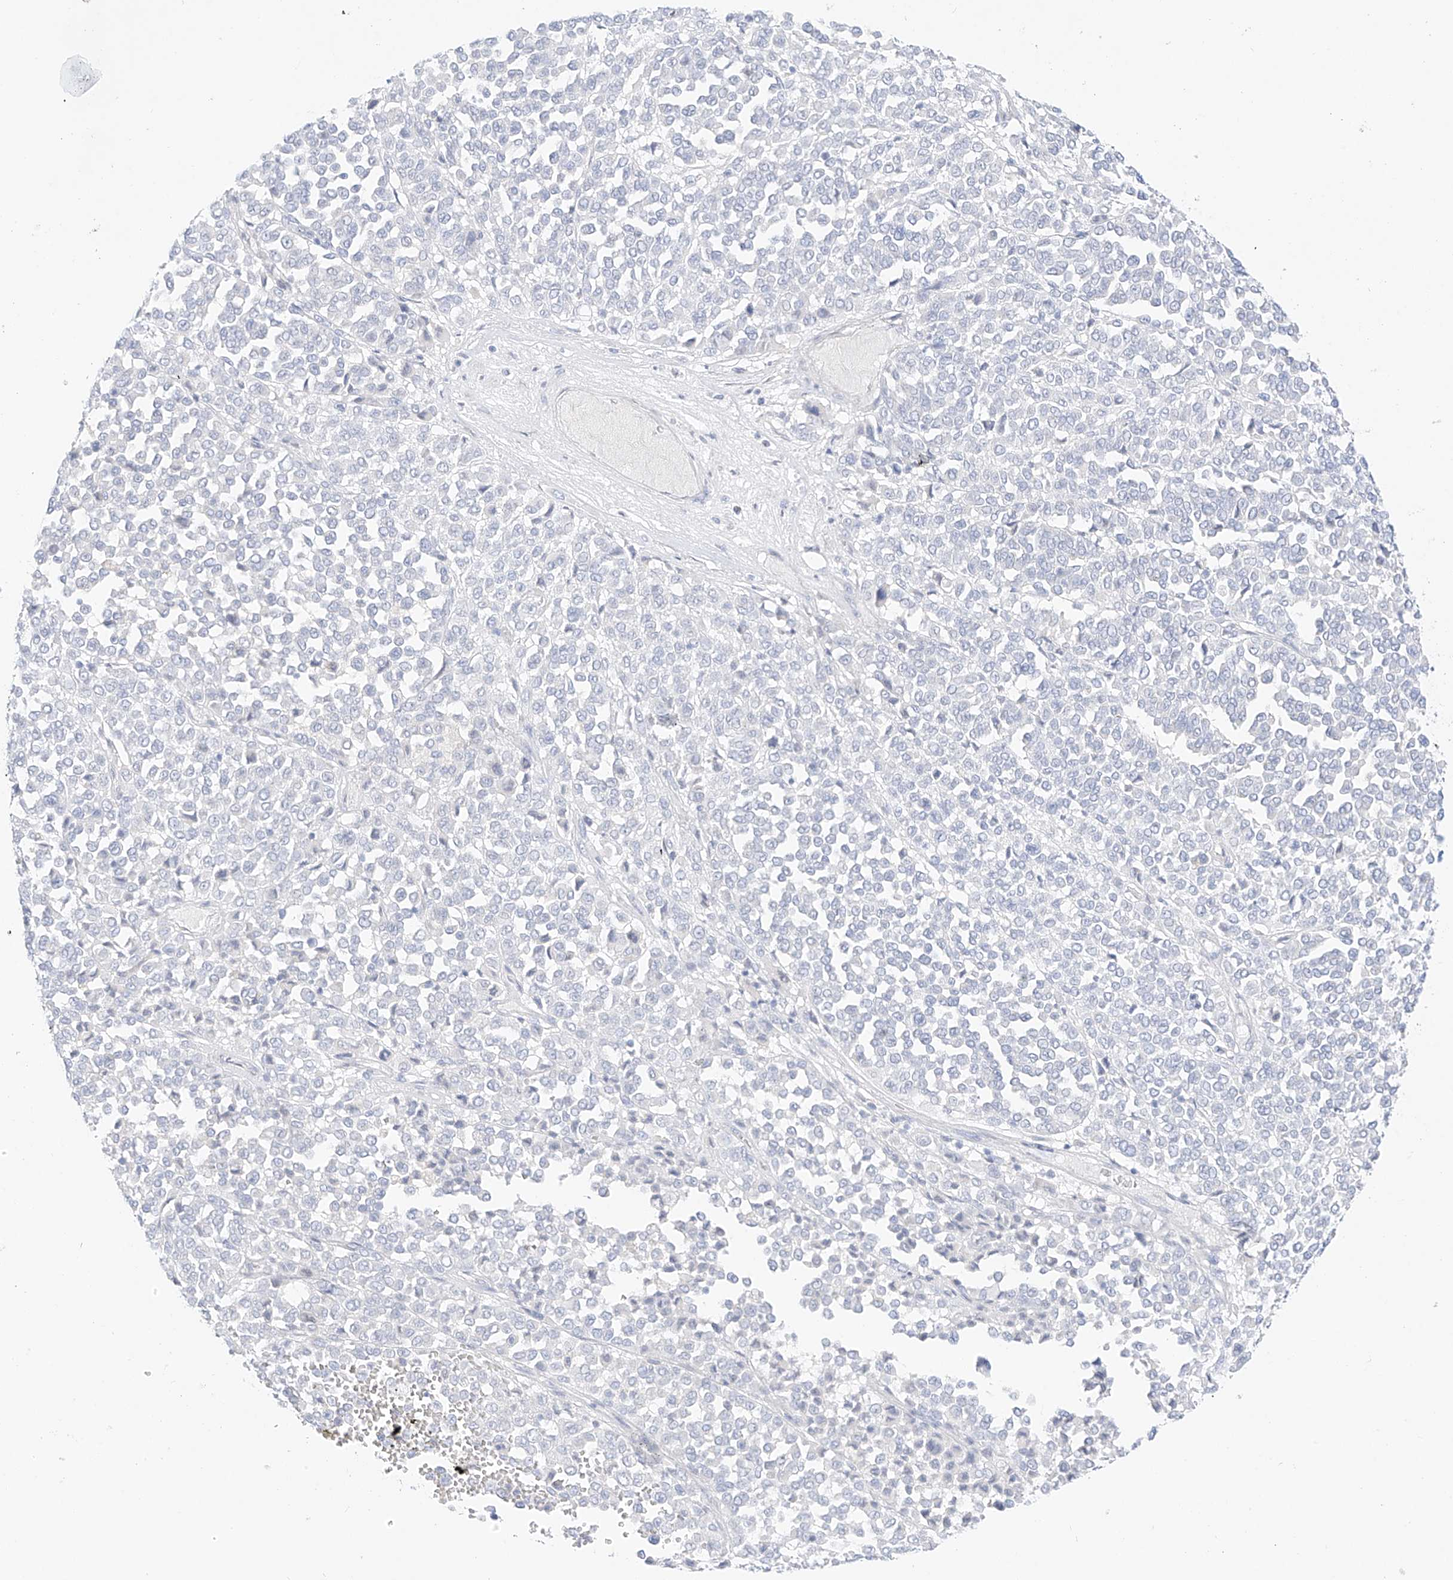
{"staining": {"intensity": "negative", "quantity": "none", "location": "none"}, "tissue": "melanoma", "cell_type": "Tumor cells", "image_type": "cancer", "snomed": [{"axis": "morphology", "description": "Malignant melanoma, Metastatic site"}, {"axis": "topography", "description": "Pancreas"}], "caption": "The photomicrograph displays no staining of tumor cells in malignant melanoma (metastatic site).", "gene": "ST3GAL5", "patient": {"sex": "female", "age": 30}}